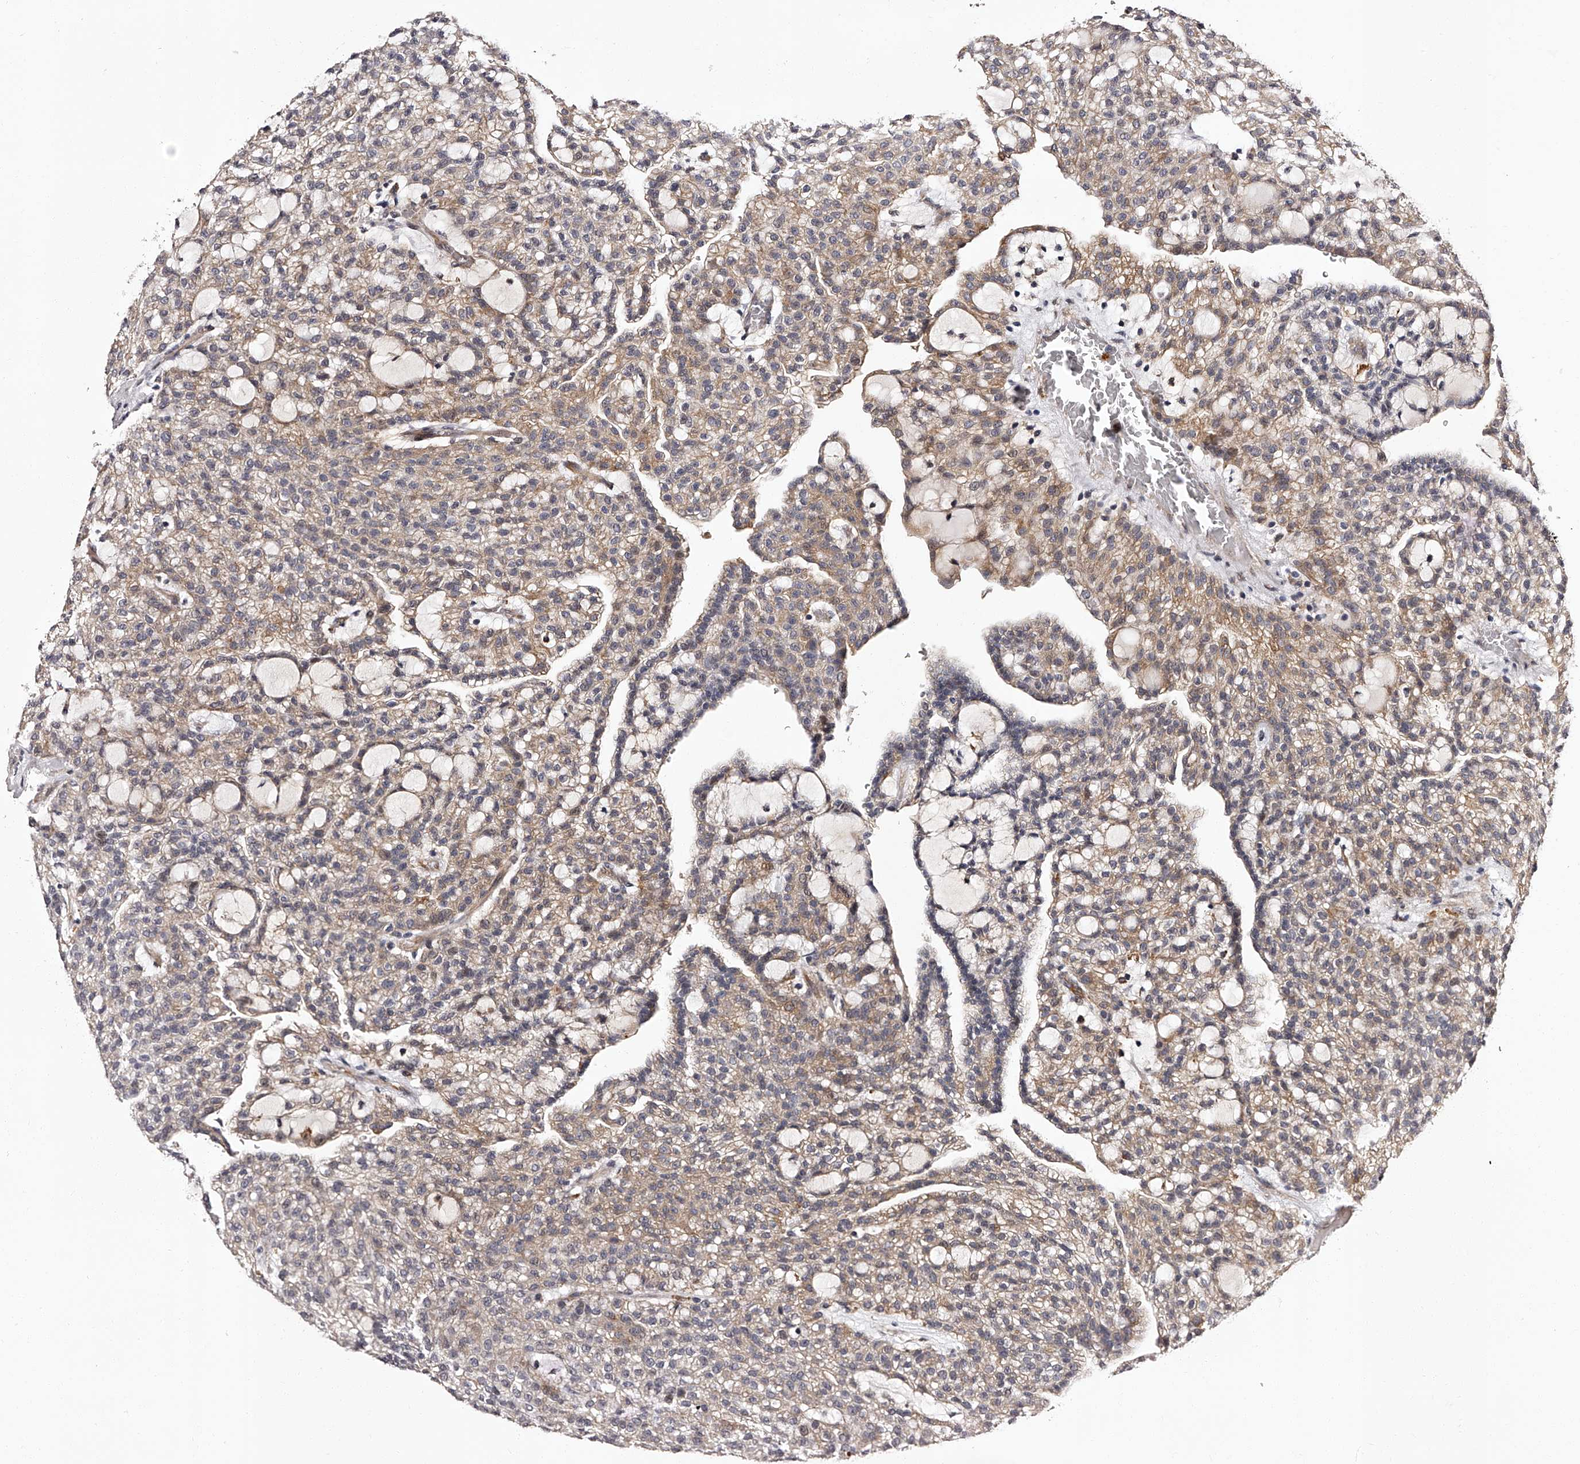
{"staining": {"intensity": "weak", "quantity": "25%-75%", "location": "cytoplasmic/membranous"}, "tissue": "renal cancer", "cell_type": "Tumor cells", "image_type": "cancer", "snomed": [{"axis": "morphology", "description": "Adenocarcinoma, NOS"}, {"axis": "topography", "description": "Kidney"}], "caption": "Adenocarcinoma (renal) was stained to show a protein in brown. There is low levels of weak cytoplasmic/membranous expression in approximately 25%-75% of tumor cells. Using DAB (3,3'-diaminobenzidine) (brown) and hematoxylin (blue) stains, captured at high magnification using brightfield microscopy.", "gene": "RSC1A1", "patient": {"sex": "male", "age": 63}}